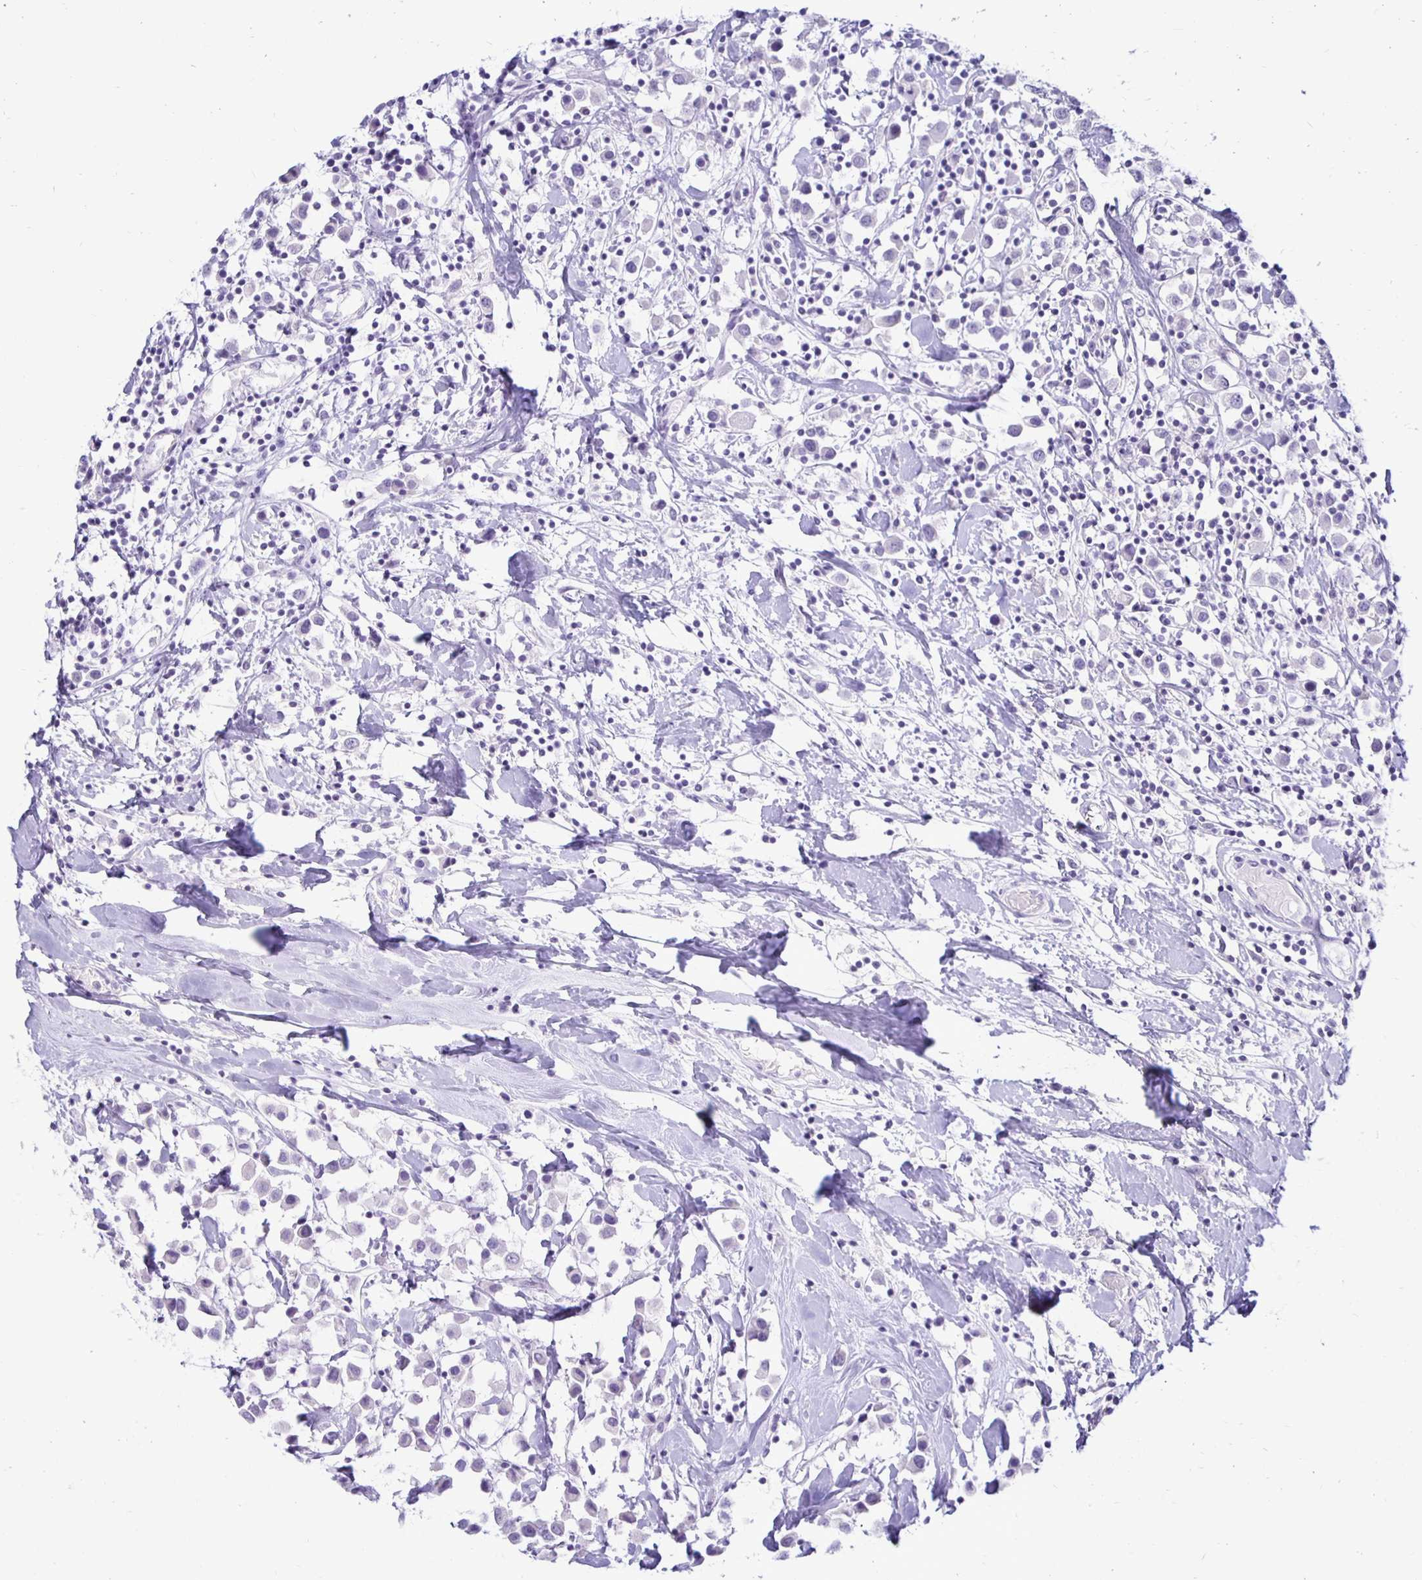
{"staining": {"intensity": "negative", "quantity": "none", "location": "none"}, "tissue": "breast cancer", "cell_type": "Tumor cells", "image_type": "cancer", "snomed": [{"axis": "morphology", "description": "Duct carcinoma"}, {"axis": "topography", "description": "Breast"}], "caption": "Tumor cells are negative for brown protein staining in breast cancer (infiltrating ductal carcinoma). (DAB immunohistochemistry visualized using brightfield microscopy, high magnification).", "gene": "RYR1", "patient": {"sex": "female", "age": 61}}